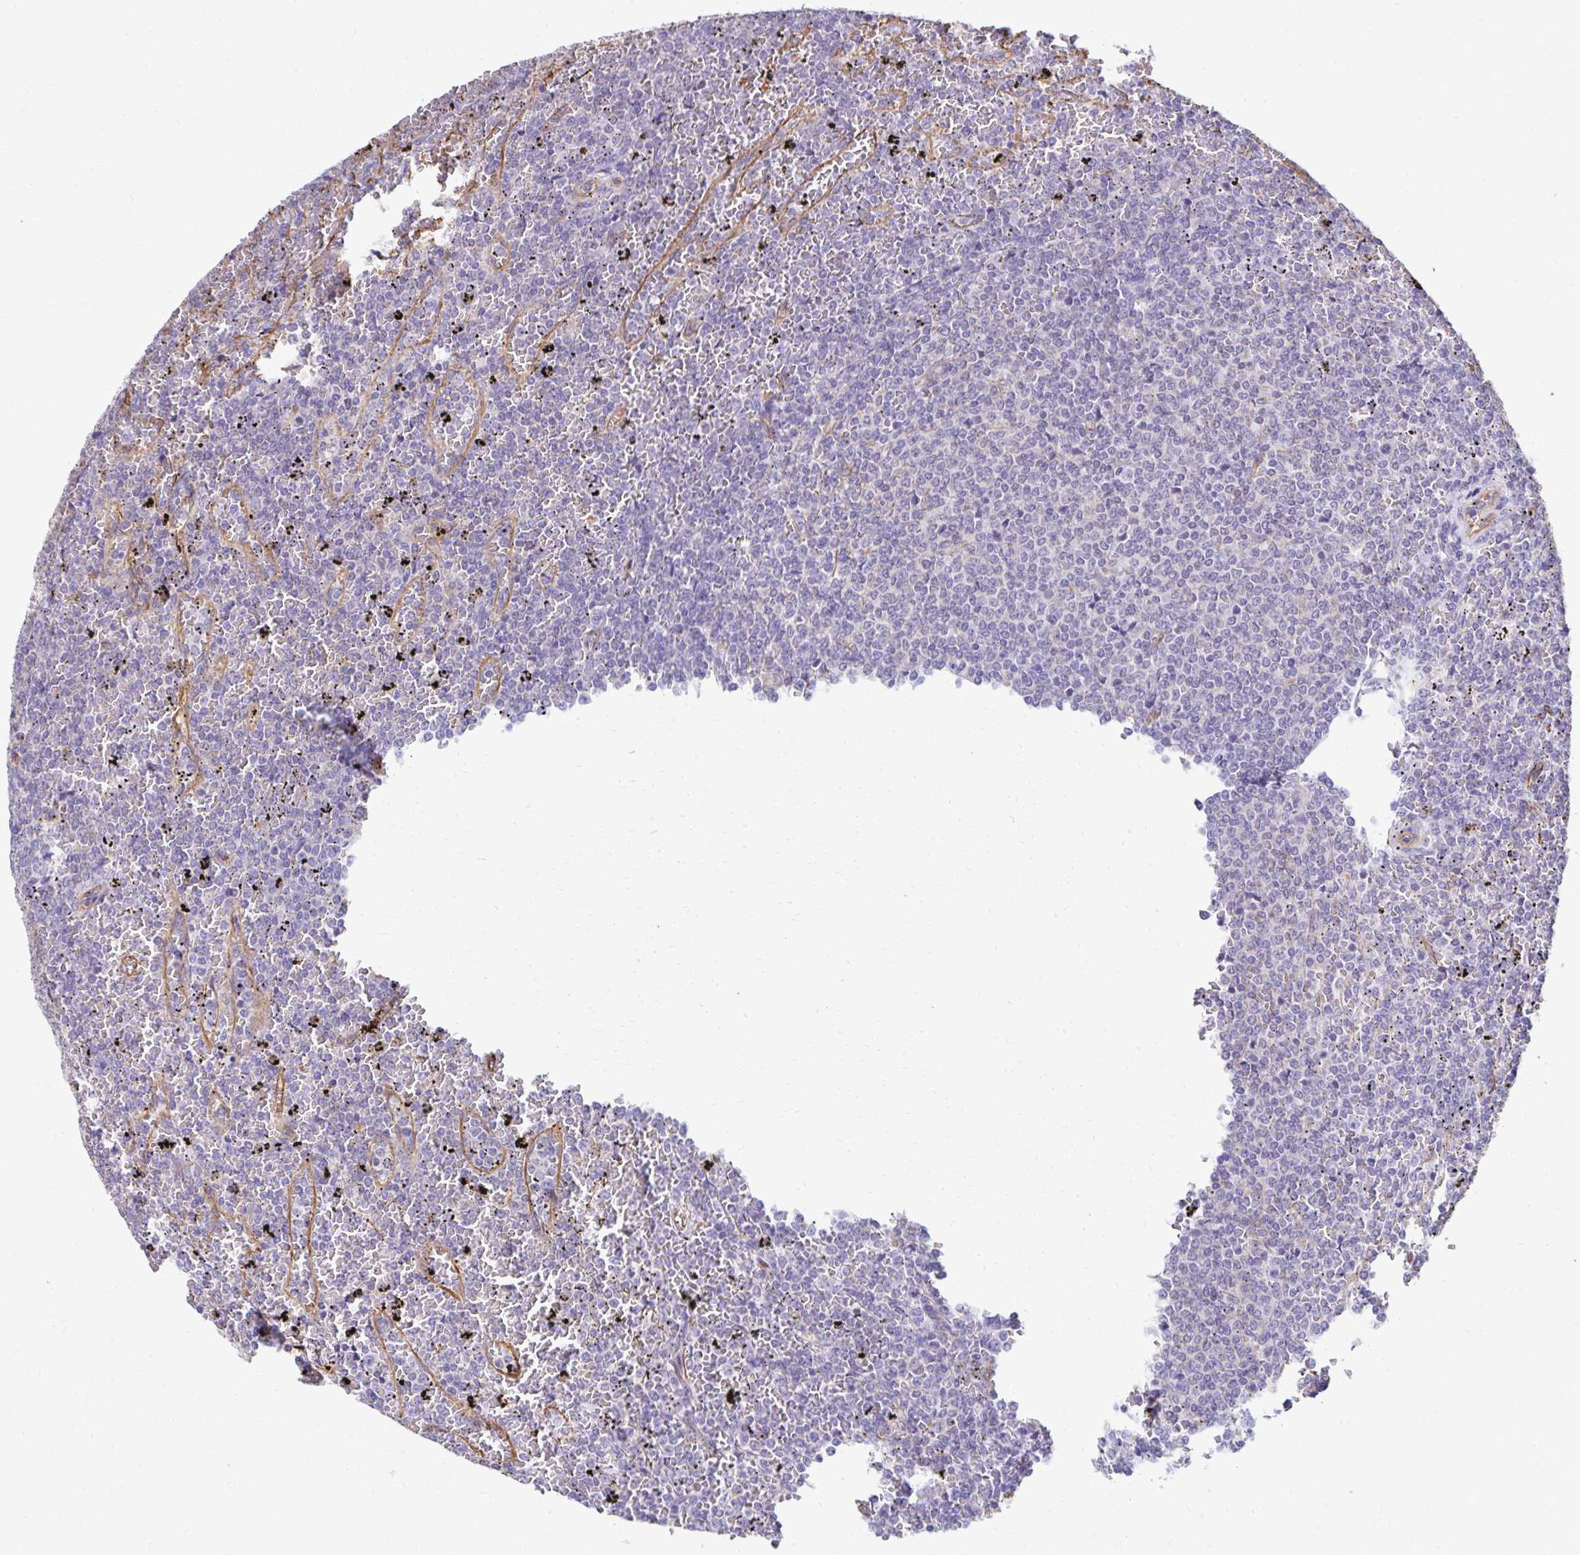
{"staining": {"intensity": "negative", "quantity": "none", "location": "none"}, "tissue": "lymphoma", "cell_type": "Tumor cells", "image_type": "cancer", "snomed": [{"axis": "morphology", "description": "Malignant lymphoma, non-Hodgkin's type, Low grade"}, {"axis": "topography", "description": "Spleen"}], "caption": "There is no significant staining in tumor cells of low-grade malignant lymphoma, non-Hodgkin's type. (Stains: DAB immunohistochemistry (IHC) with hematoxylin counter stain, Microscopy: brightfield microscopy at high magnification).", "gene": "TRPV6", "patient": {"sex": "female", "age": 77}}